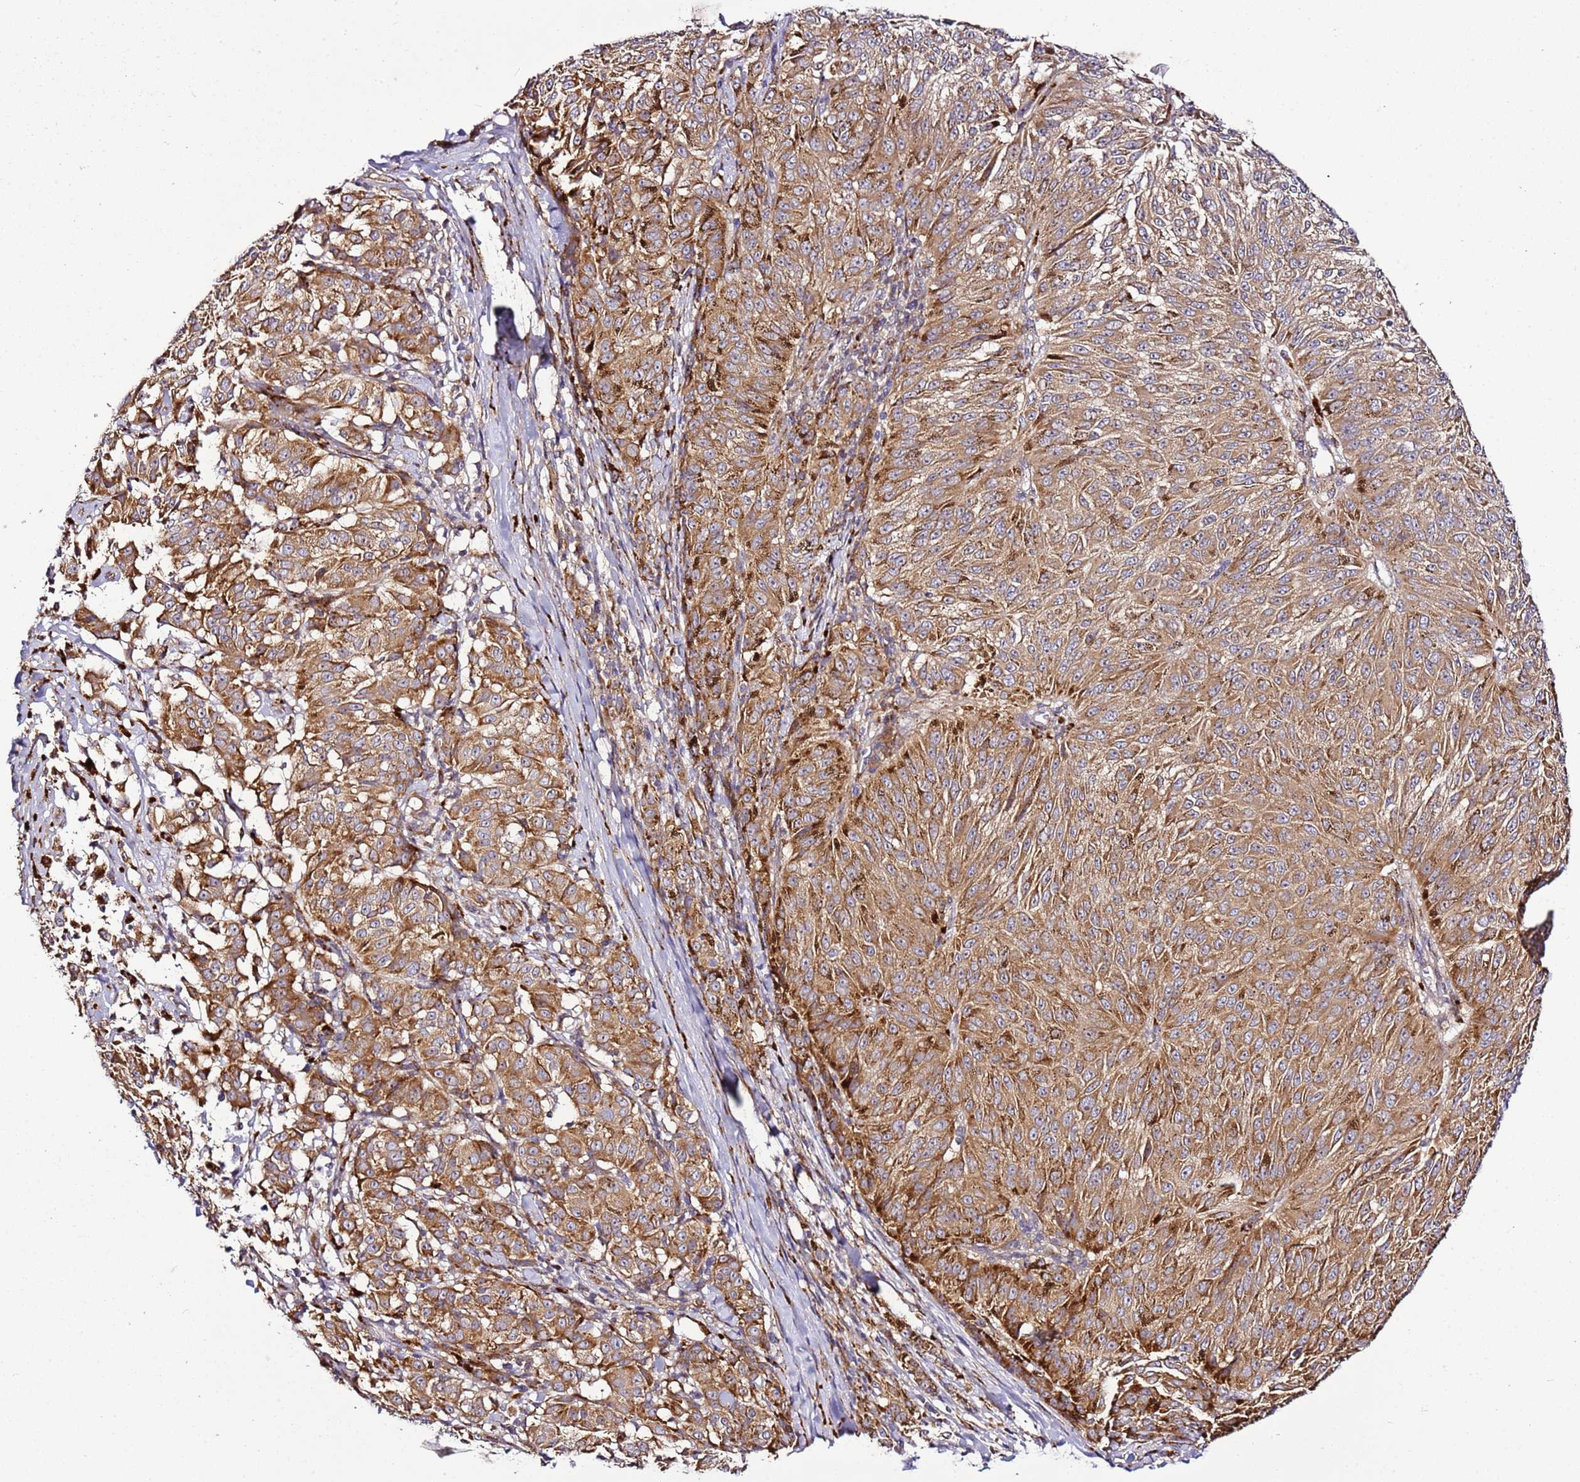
{"staining": {"intensity": "moderate", "quantity": ">75%", "location": "cytoplasmic/membranous"}, "tissue": "melanoma", "cell_type": "Tumor cells", "image_type": "cancer", "snomed": [{"axis": "morphology", "description": "Malignant melanoma, NOS"}, {"axis": "topography", "description": "Skin"}], "caption": "Human malignant melanoma stained for a protein (brown) shows moderate cytoplasmic/membranous positive positivity in approximately >75% of tumor cells.", "gene": "PVRIG", "patient": {"sex": "female", "age": 72}}